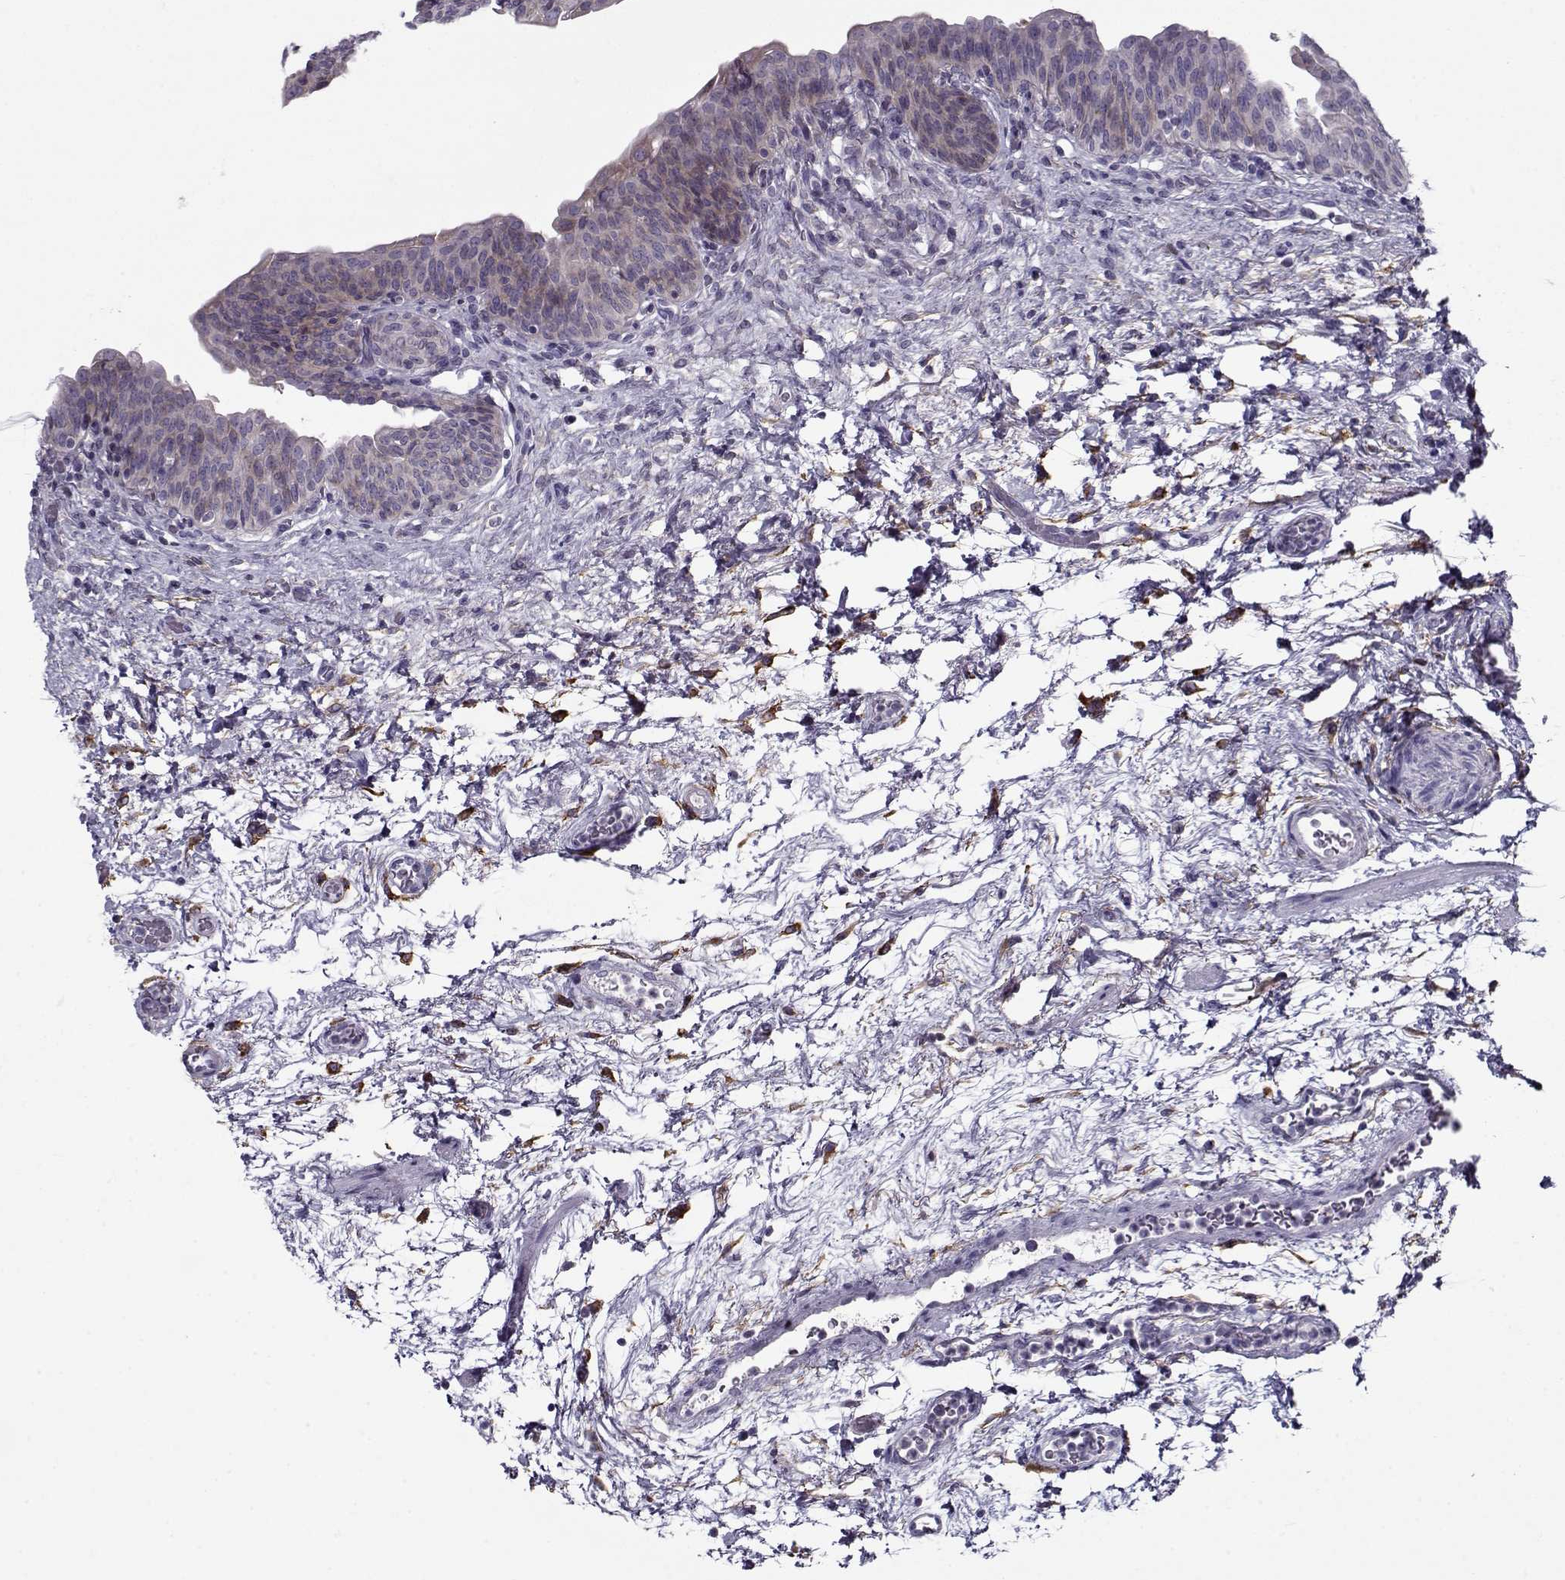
{"staining": {"intensity": "weak", "quantity": "25%-75%", "location": "cytoplasmic/membranous"}, "tissue": "urinary bladder", "cell_type": "Urothelial cells", "image_type": "normal", "snomed": [{"axis": "morphology", "description": "Normal tissue, NOS"}, {"axis": "topography", "description": "Urinary bladder"}], "caption": "The immunohistochemical stain highlights weak cytoplasmic/membranous expression in urothelial cells of benign urinary bladder. Nuclei are stained in blue.", "gene": "PP2D1", "patient": {"sex": "male", "age": 69}}